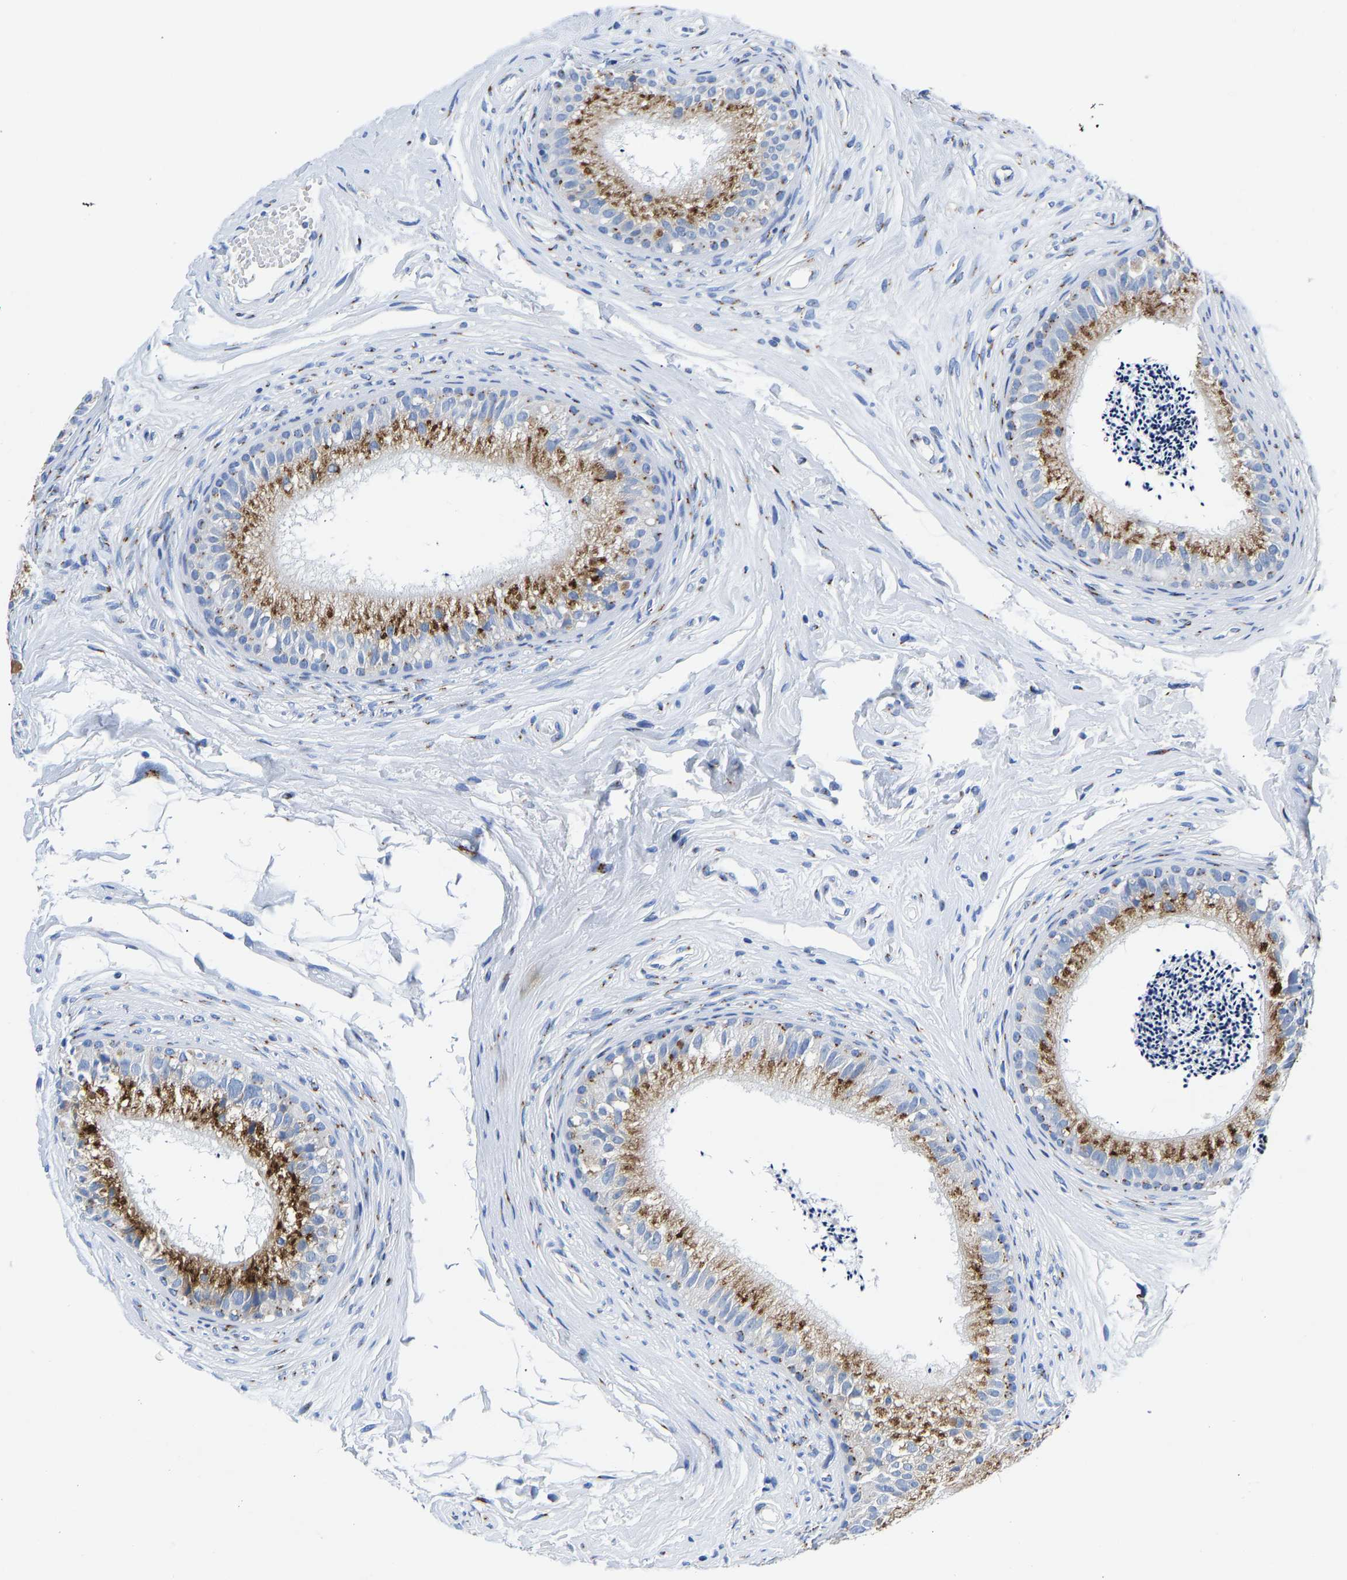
{"staining": {"intensity": "strong", "quantity": ">75%", "location": "cytoplasmic/membranous"}, "tissue": "epididymis", "cell_type": "Glandular cells", "image_type": "normal", "snomed": [{"axis": "morphology", "description": "Normal tissue, NOS"}, {"axis": "topography", "description": "Epididymis"}], "caption": "Protein expression analysis of benign human epididymis reveals strong cytoplasmic/membranous expression in approximately >75% of glandular cells.", "gene": "TMEM87A", "patient": {"sex": "male", "age": 56}}